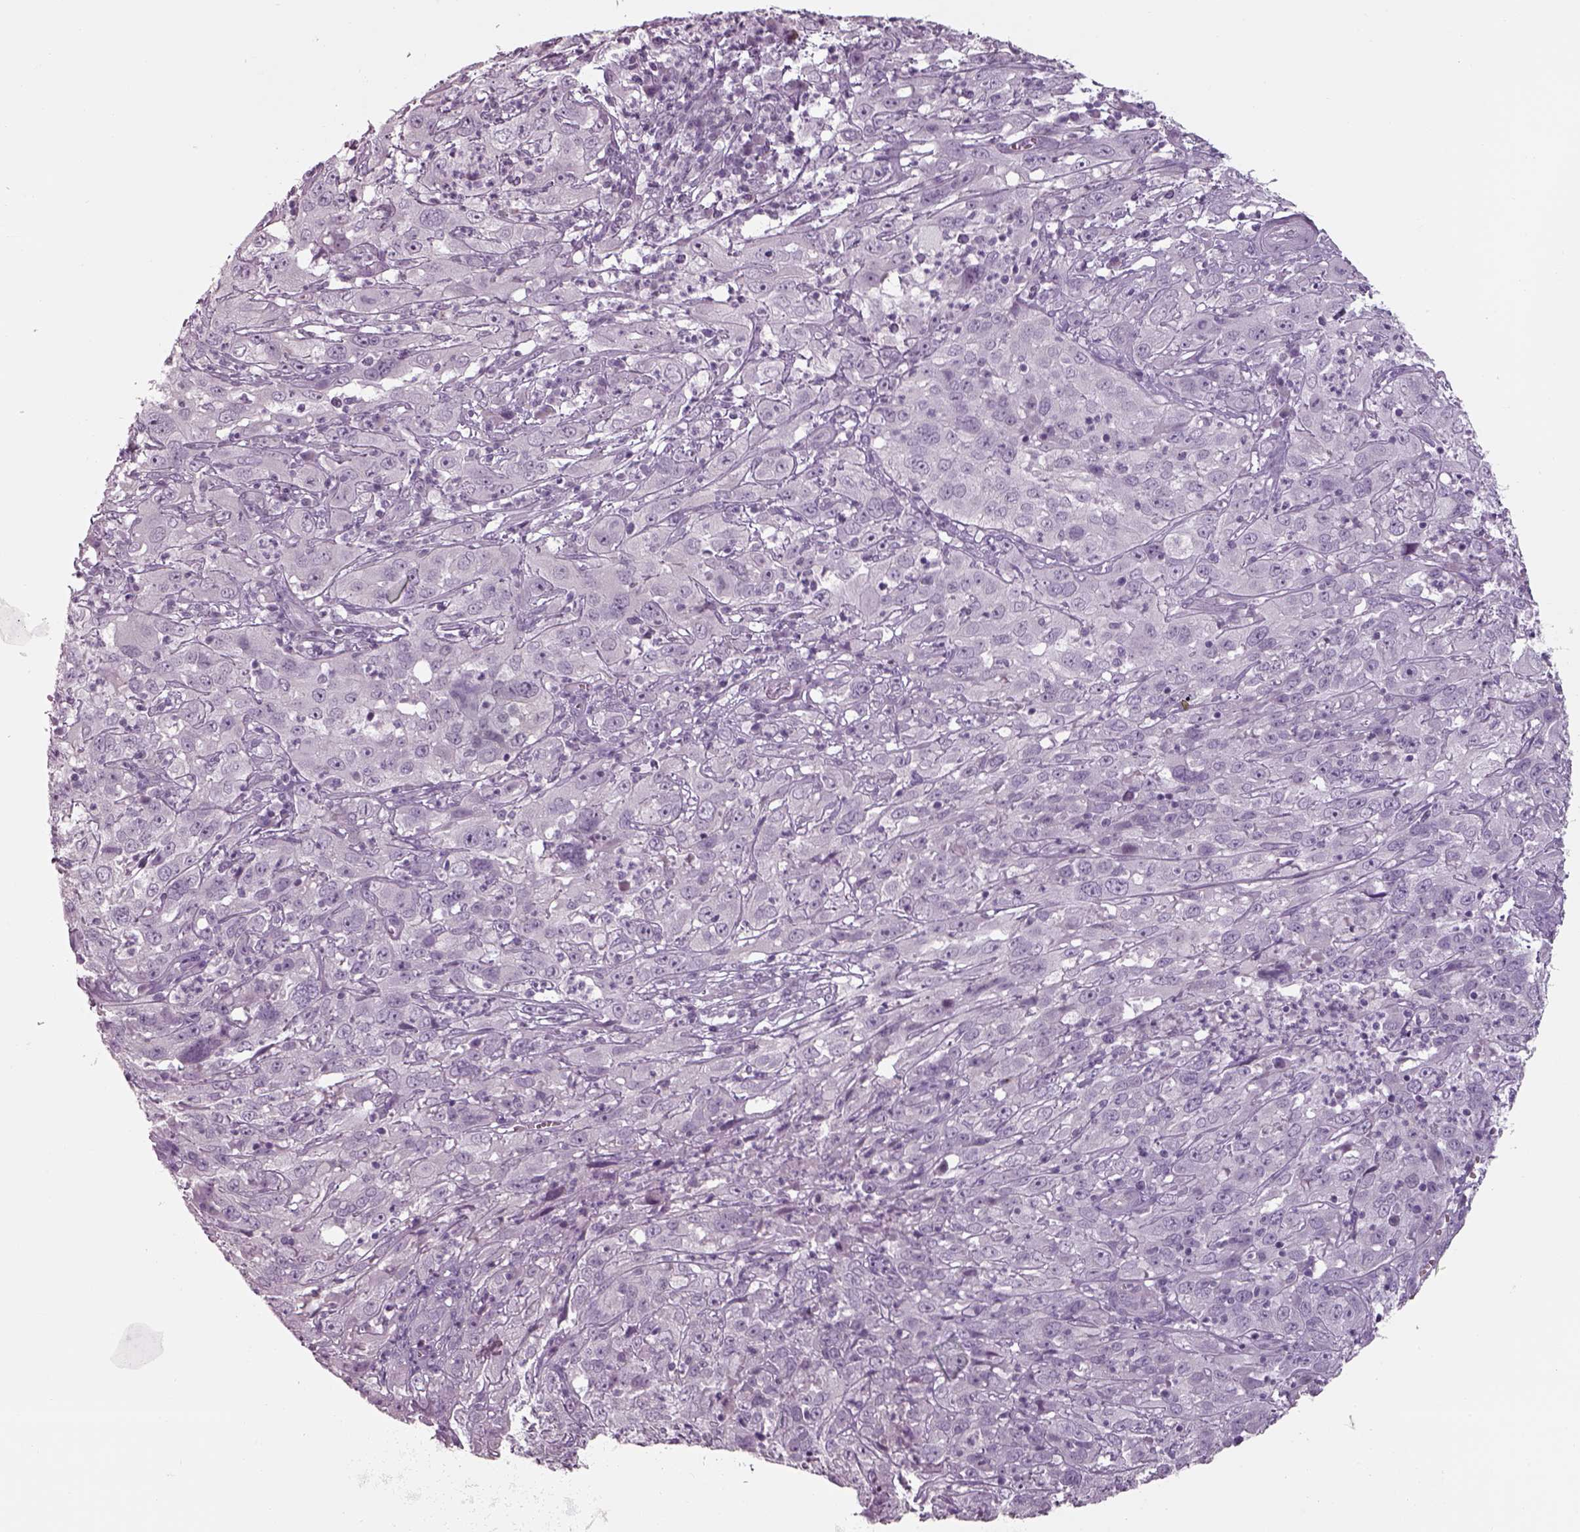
{"staining": {"intensity": "negative", "quantity": "none", "location": "none"}, "tissue": "cervical cancer", "cell_type": "Tumor cells", "image_type": "cancer", "snomed": [{"axis": "morphology", "description": "Squamous cell carcinoma, NOS"}, {"axis": "topography", "description": "Cervix"}], "caption": "Immunohistochemical staining of human cervical cancer (squamous cell carcinoma) exhibits no significant expression in tumor cells.", "gene": "SEPTIN14", "patient": {"sex": "female", "age": 32}}